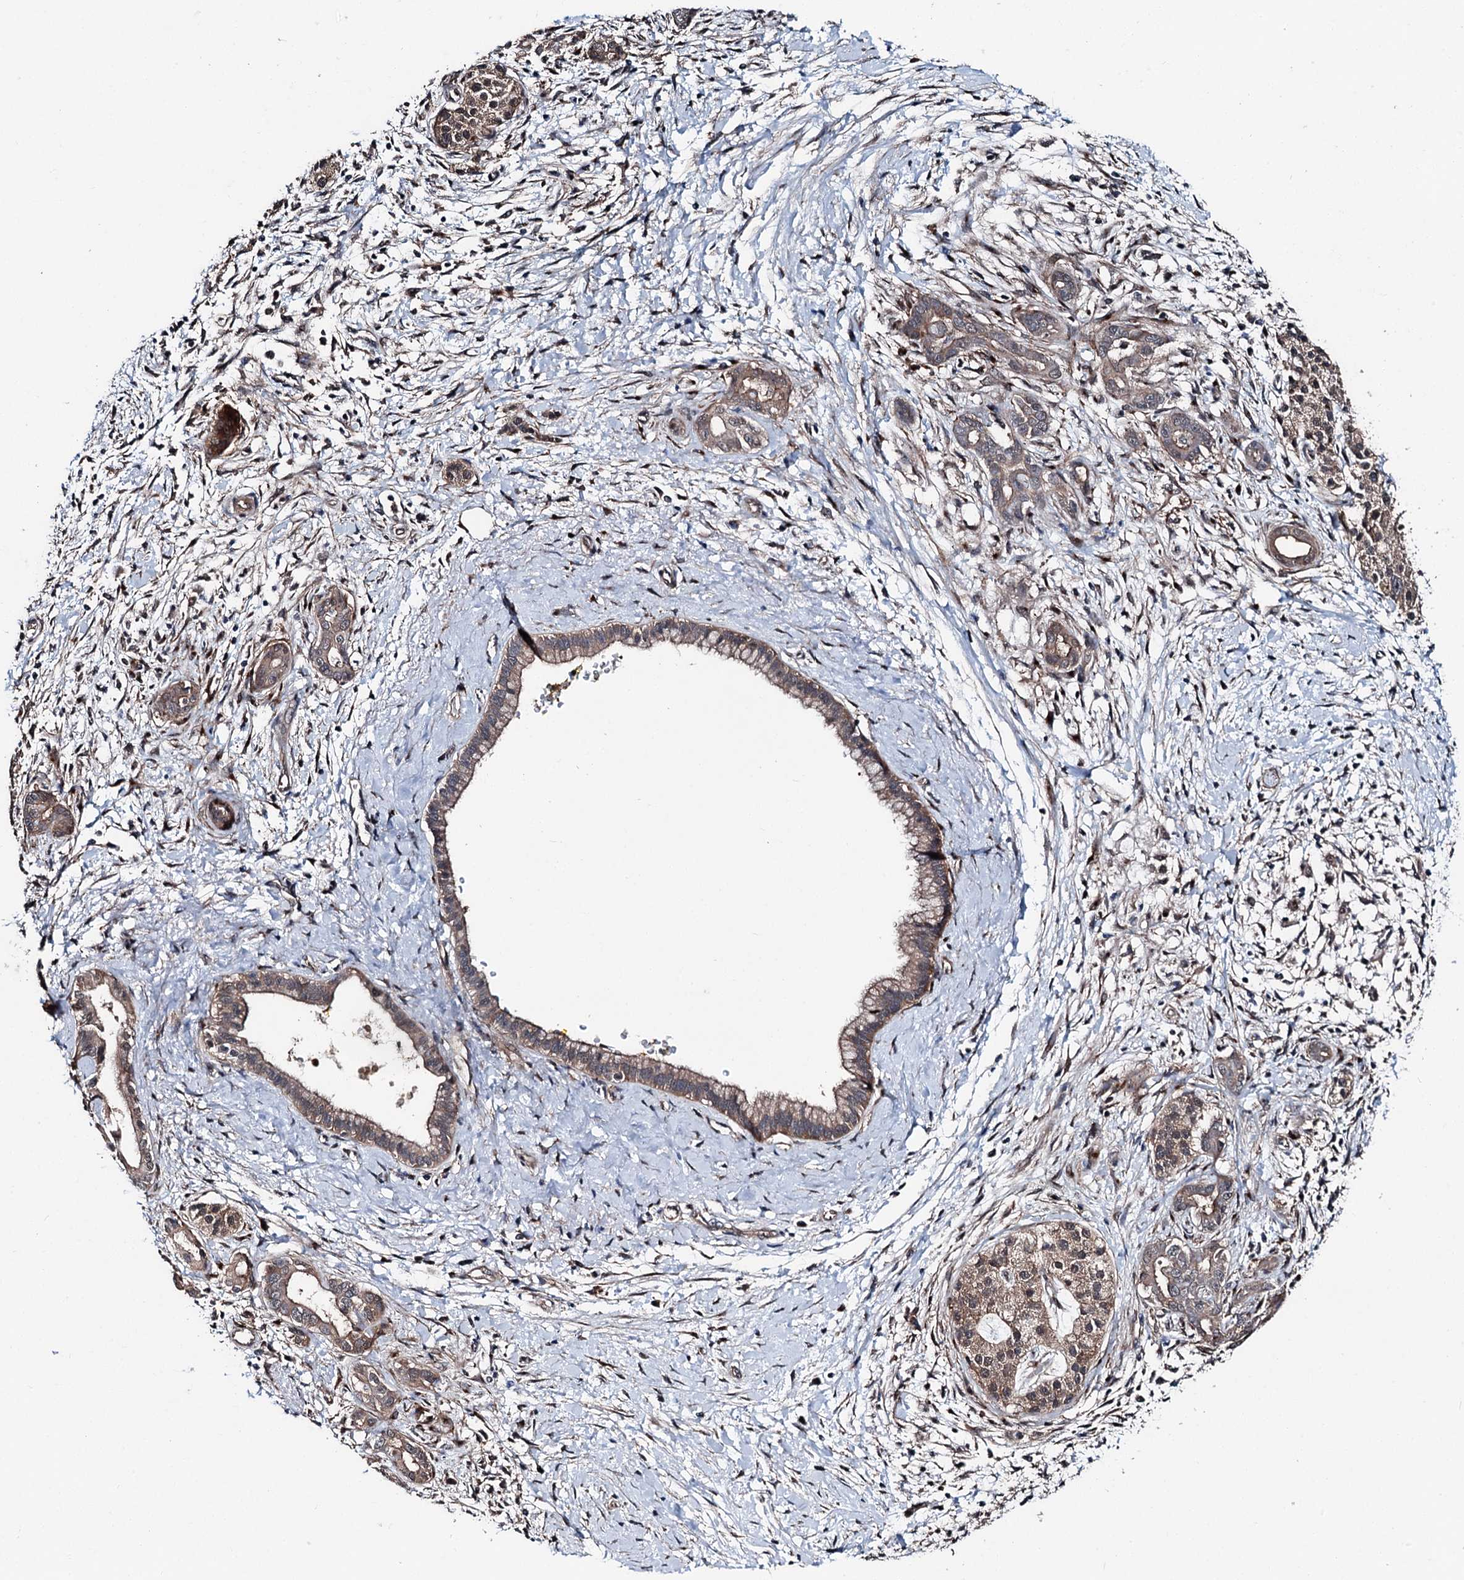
{"staining": {"intensity": "weak", "quantity": ">75%", "location": "cytoplasmic/membranous"}, "tissue": "pancreatic cancer", "cell_type": "Tumor cells", "image_type": "cancer", "snomed": [{"axis": "morphology", "description": "Adenocarcinoma, NOS"}, {"axis": "topography", "description": "Pancreas"}], "caption": "IHC image of neoplastic tissue: pancreatic cancer (adenocarcinoma) stained using IHC displays low levels of weak protein expression localized specifically in the cytoplasmic/membranous of tumor cells, appearing as a cytoplasmic/membranous brown color.", "gene": "PSMD13", "patient": {"sex": "male", "age": 58}}